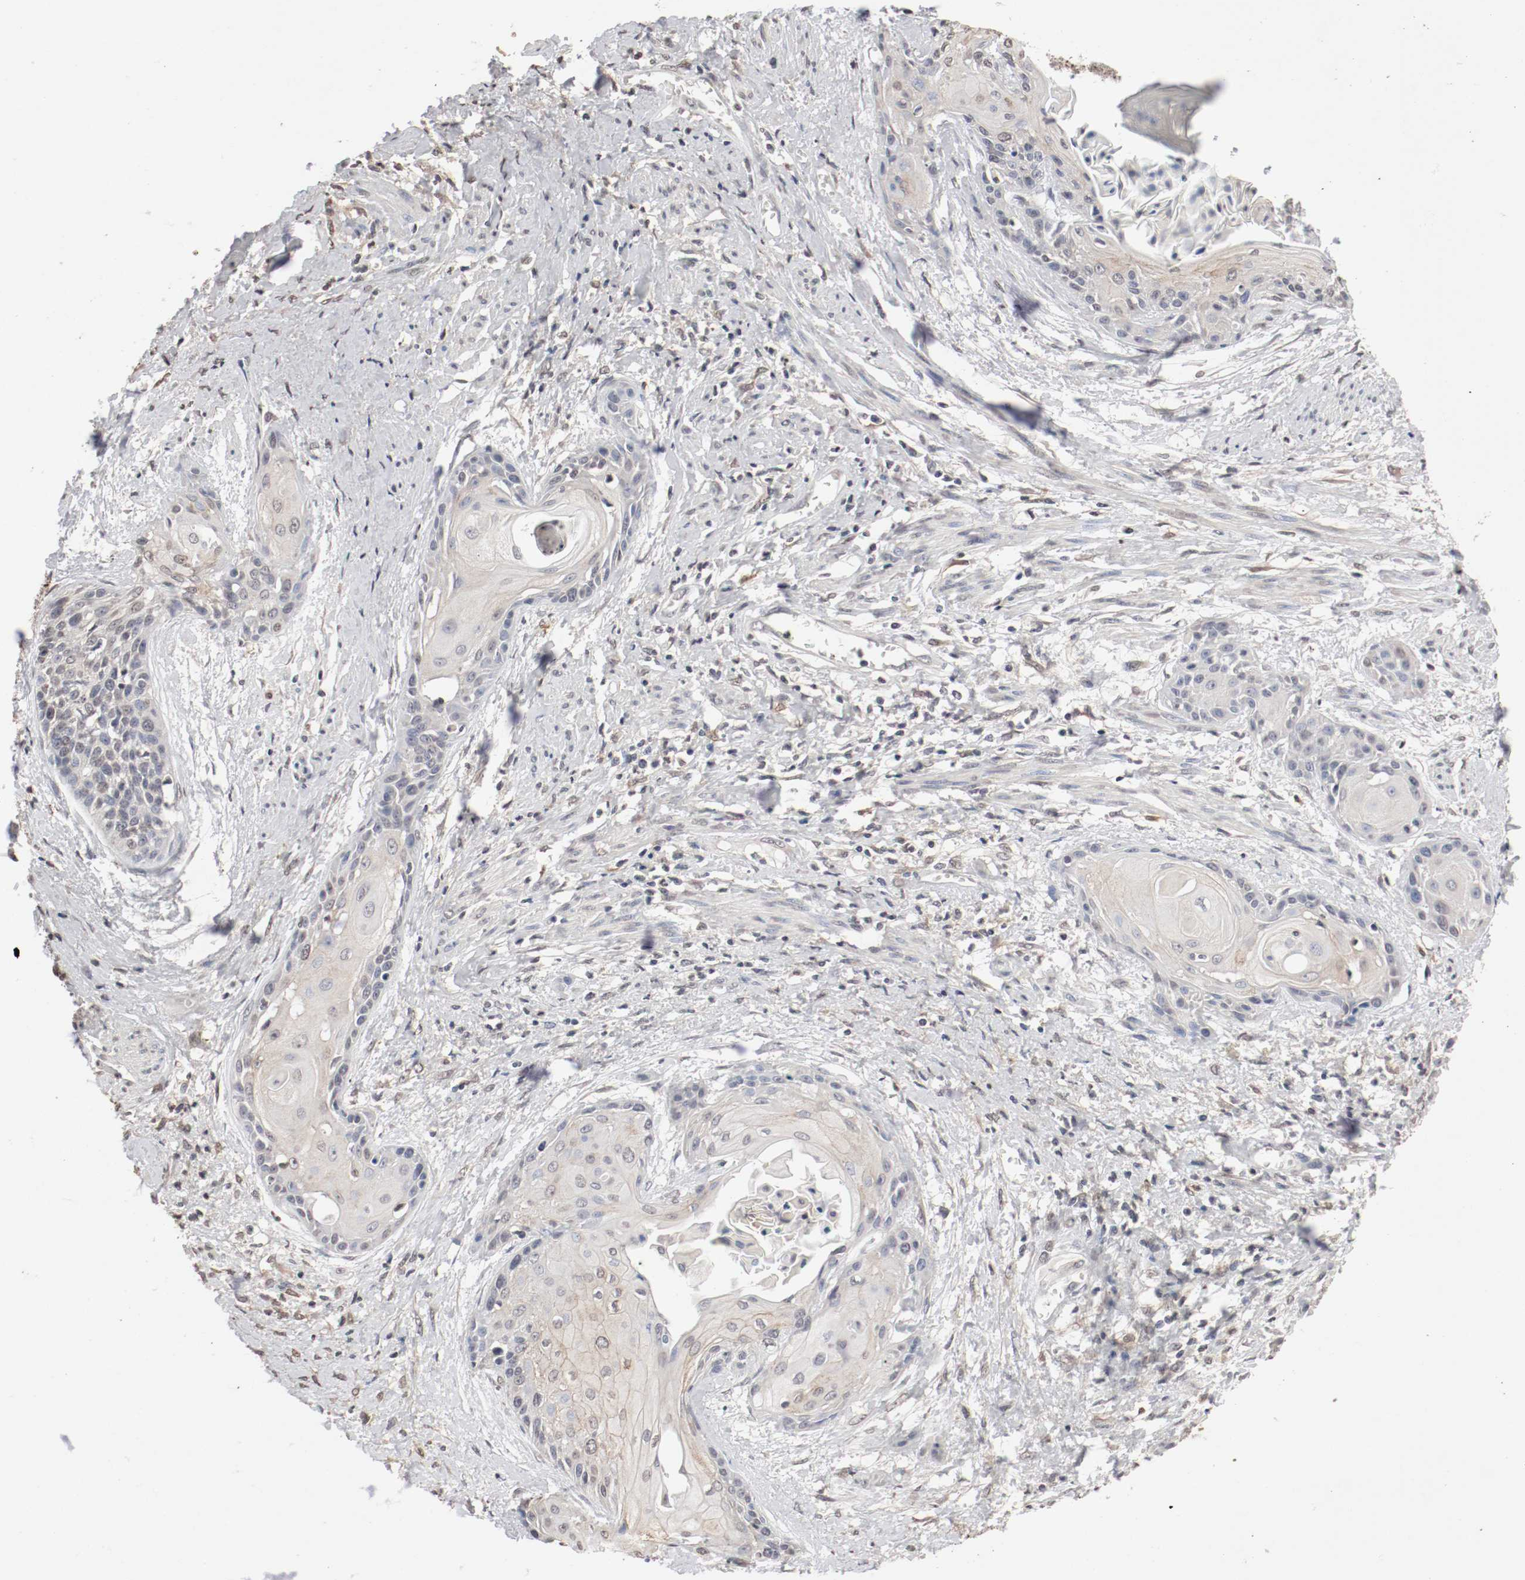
{"staining": {"intensity": "weak", "quantity": "<25%", "location": "cytoplasmic/membranous,nuclear"}, "tissue": "cervical cancer", "cell_type": "Tumor cells", "image_type": "cancer", "snomed": [{"axis": "morphology", "description": "Squamous cell carcinoma, NOS"}, {"axis": "topography", "description": "Cervix"}], "caption": "Tumor cells are negative for protein expression in human cervical squamous cell carcinoma. (DAB (3,3'-diaminobenzidine) immunohistochemistry visualized using brightfield microscopy, high magnification).", "gene": "WASL", "patient": {"sex": "female", "age": 57}}